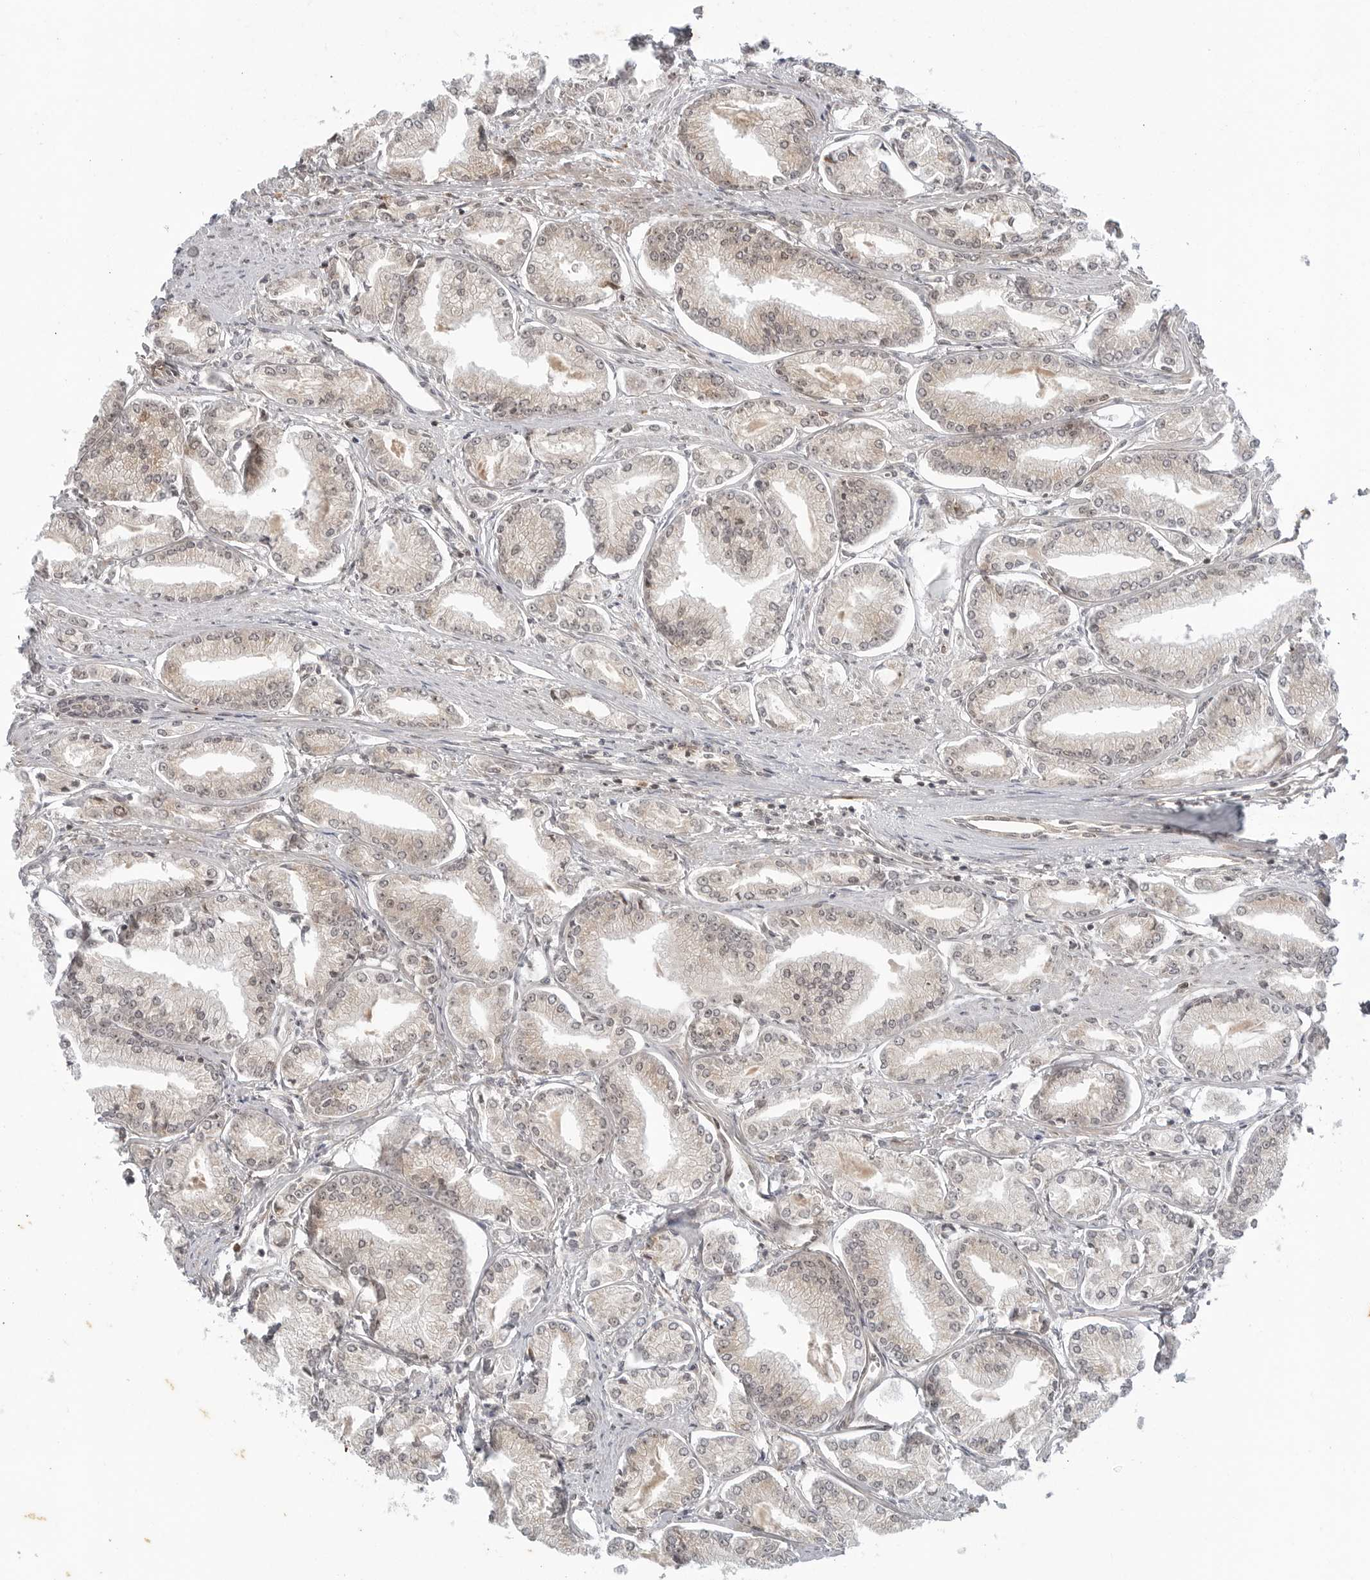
{"staining": {"intensity": "weak", "quantity": "<25%", "location": "cytoplasmic/membranous,nuclear"}, "tissue": "prostate cancer", "cell_type": "Tumor cells", "image_type": "cancer", "snomed": [{"axis": "morphology", "description": "Adenocarcinoma, Low grade"}, {"axis": "topography", "description": "Prostate"}], "caption": "A high-resolution histopathology image shows IHC staining of prostate cancer, which displays no significant positivity in tumor cells.", "gene": "TIPRL", "patient": {"sex": "male", "age": 52}}